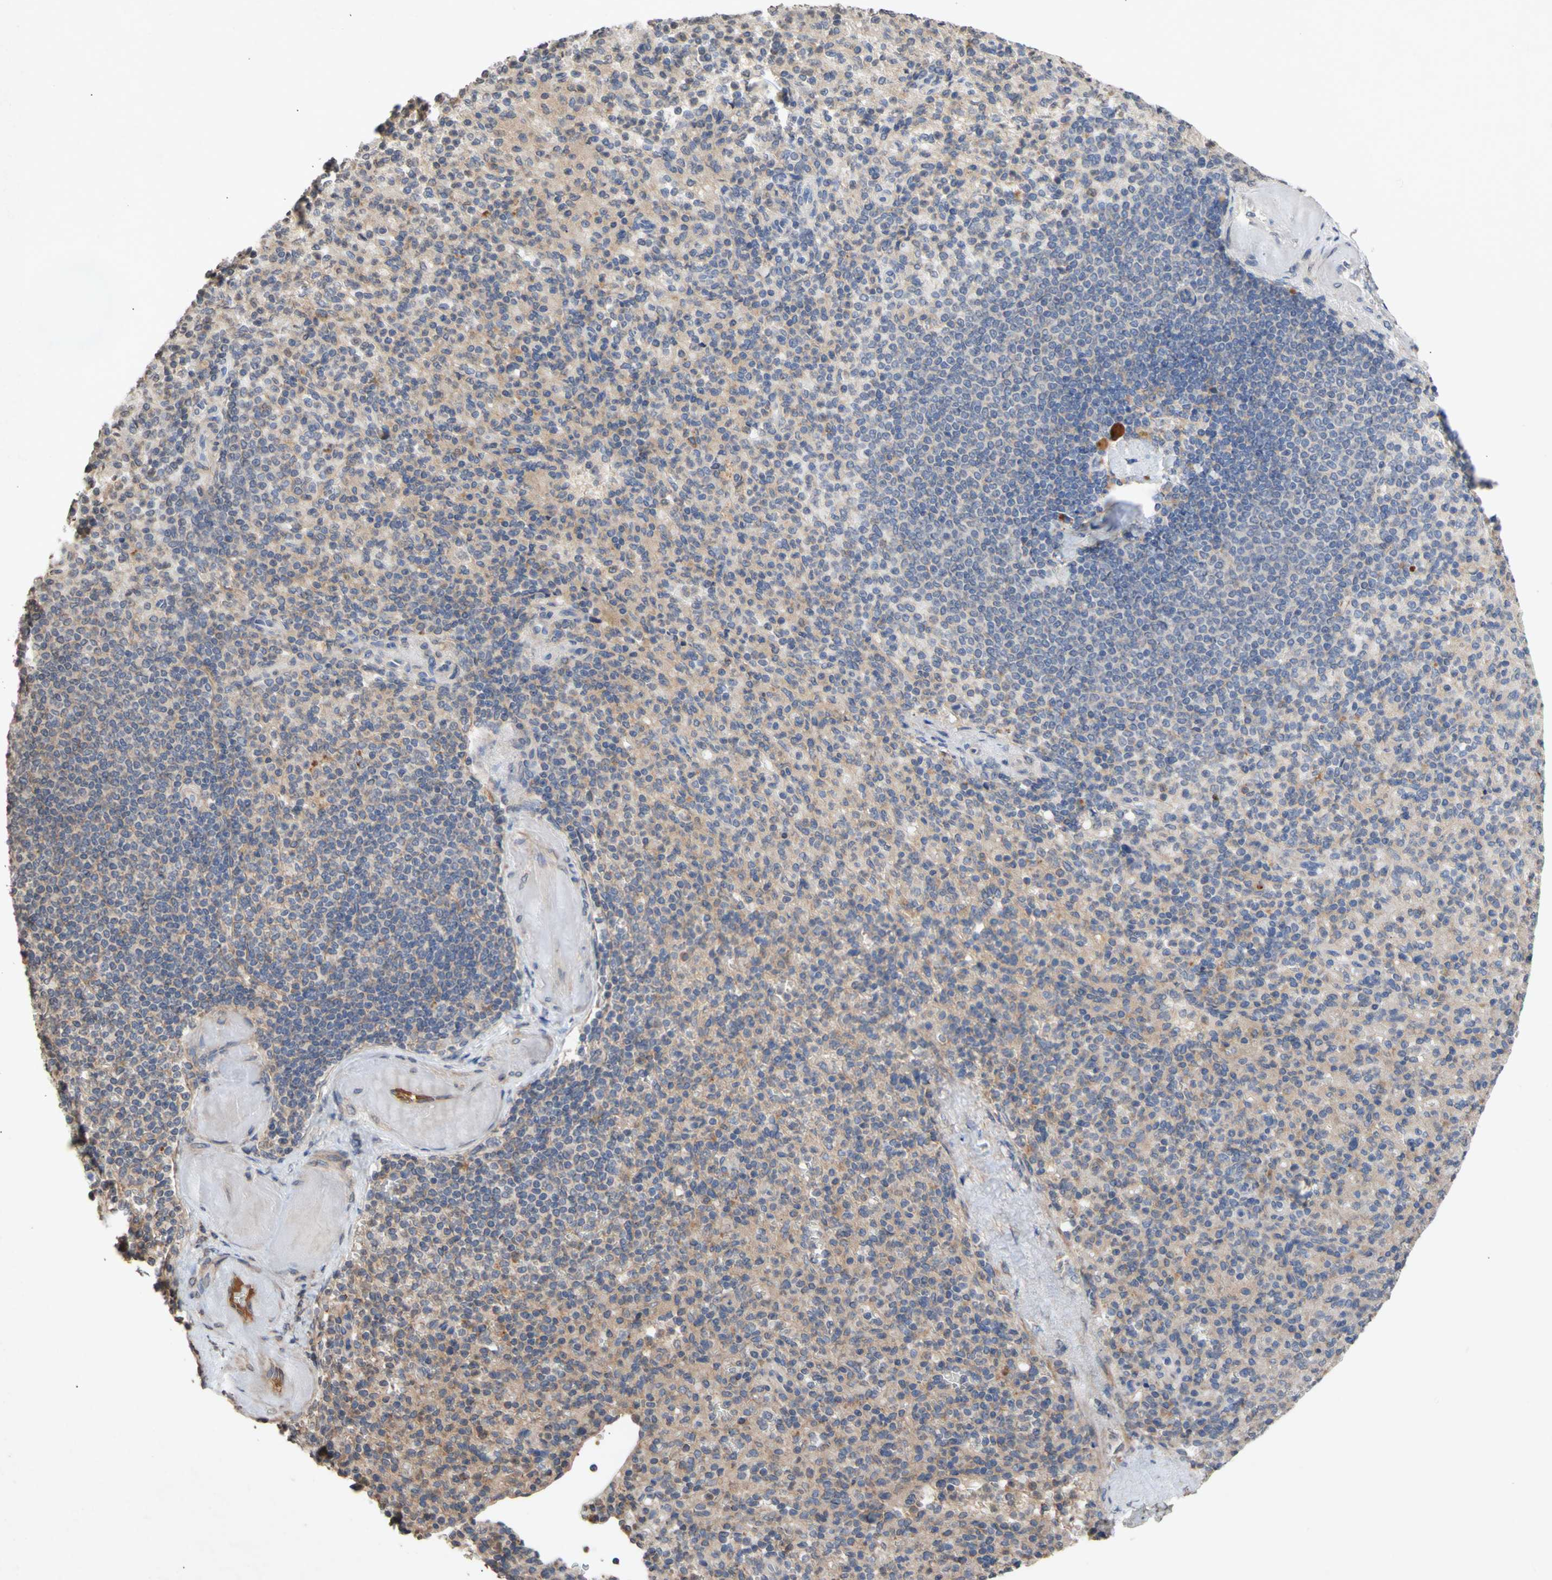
{"staining": {"intensity": "weak", "quantity": "25%-75%", "location": "cytoplasmic/membranous"}, "tissue": "spleen", "cell_type": "Cells in red pulp", "image_type": "normal", "snomed": [{"axis": "morphology", "description": "Normal tissue, NOS"}, {"axis": "topography", "description": "Spleen"}], "caption": "Protein expression by IHC exhibits weak cytoplasmic/membranous expression in approximately 25%-75% of cells in red pulp in unremarkable spleen.", "gene": "NECTIN3", "patient": {"sex": "female", "age": 74}}